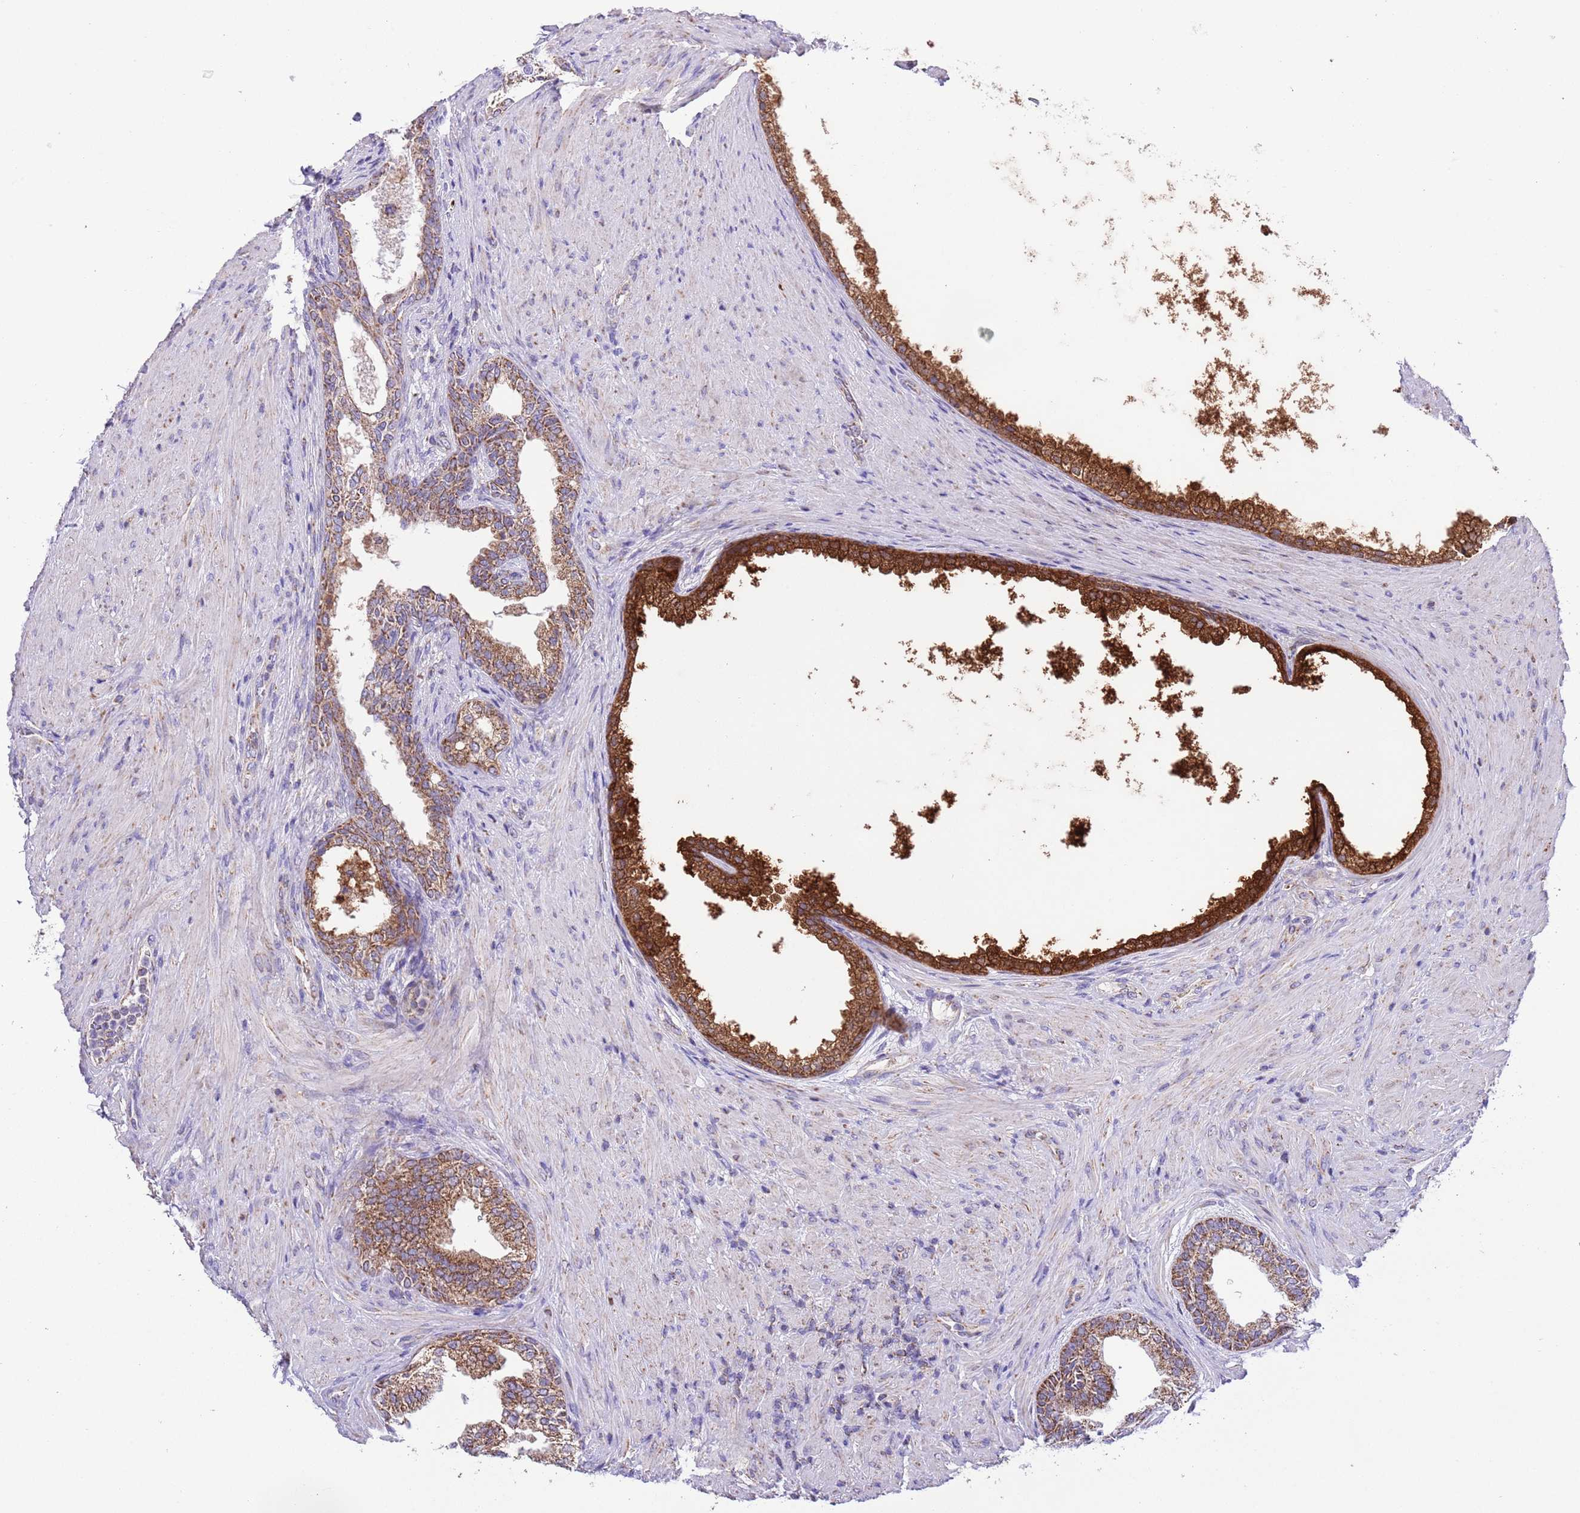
{"staining": {"intensity": "strong", "quantity": "25%-75%", "location": "cytoplasmic/membranous"}, "tissue": "prostate", "cell_type": "Glandular cells", "image_type": "normal", "snomed": [{"axis": "morphology", "description": "Normal tissue, NOS"}, {"axis": "topography", "description": "Prostate"}], "caption": "The histopathology image displays immunohistochemical staining of unremarkable prostate. There is strong cytoplasmic/membranous positivity is seen in about 25%-75% of glandular cells. (Stains: DAB in brown, nuclei in blue, Microscopy: brightfield microscopy at high magnification).", "gene": "TEKTIP1", "patient": {"sex": "male", "age": 76}}